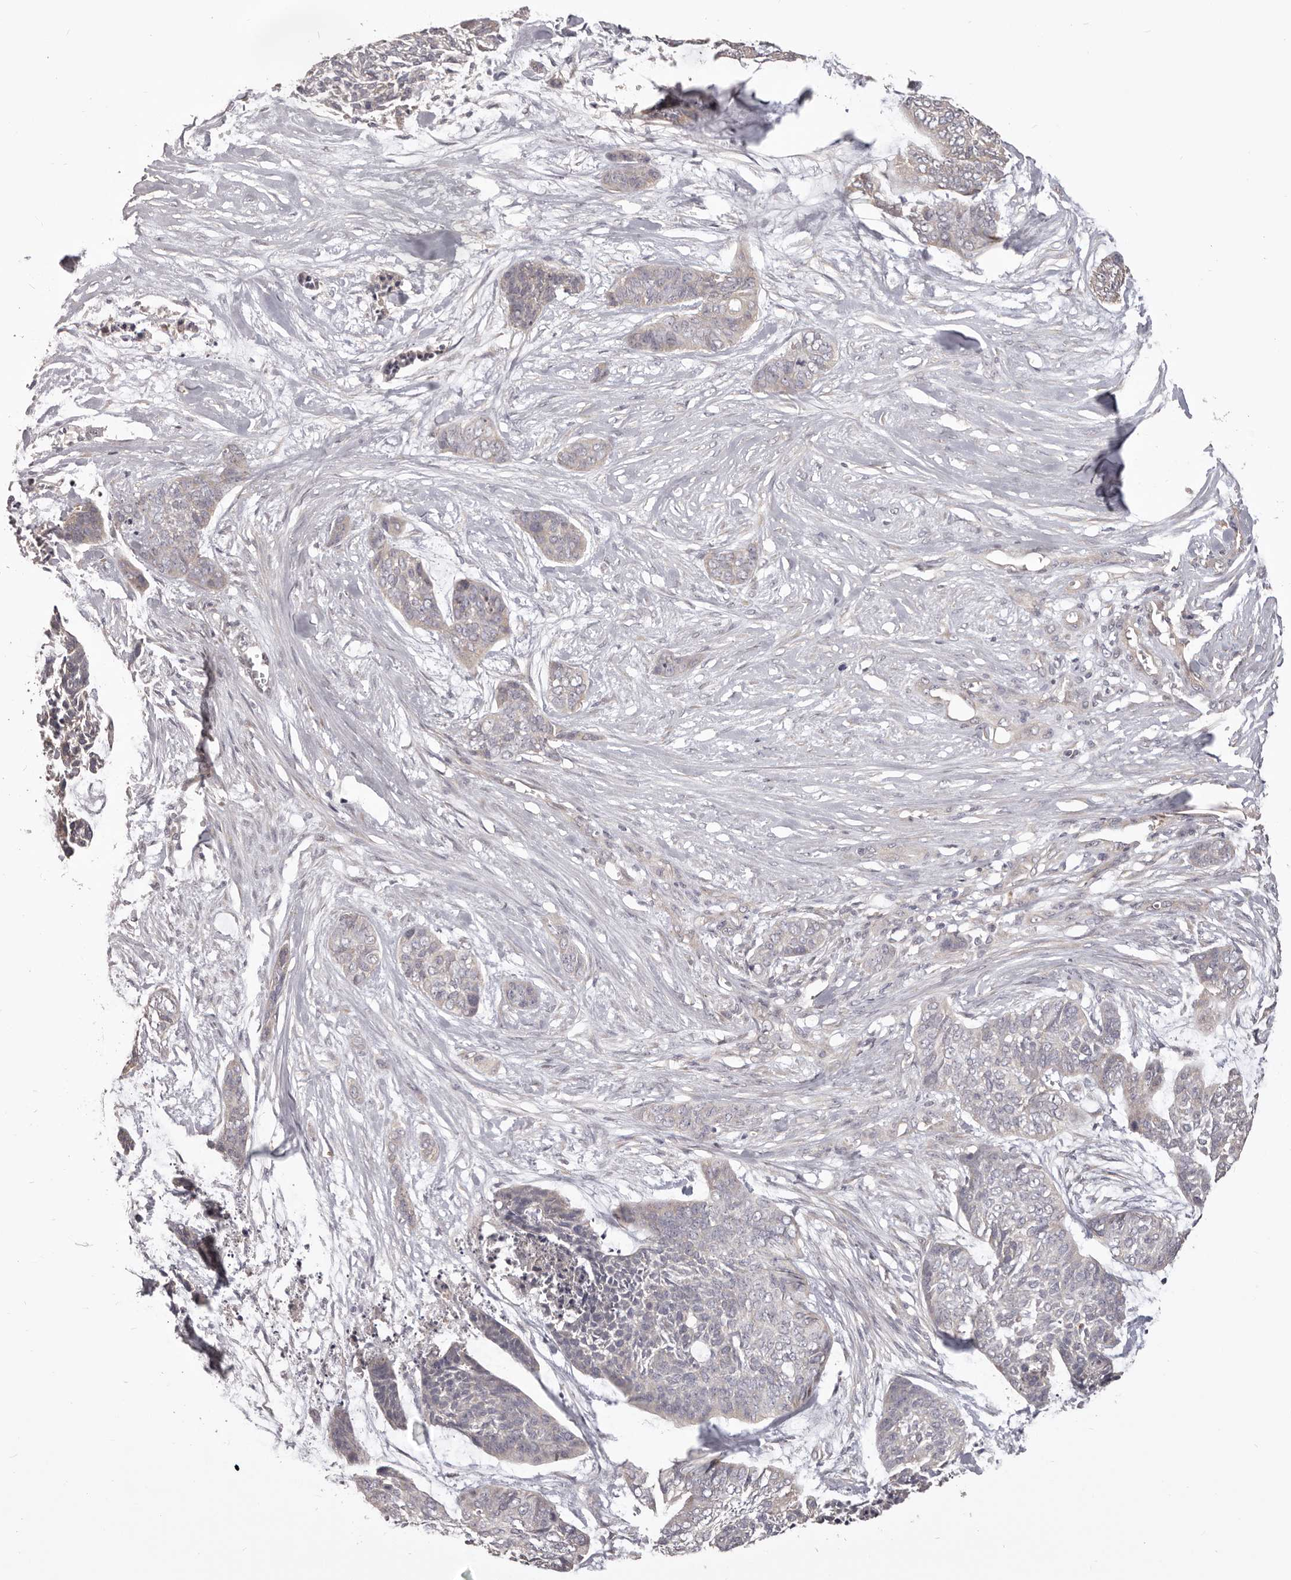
{"staining": {"intensity": "negative", "quantity": "none", "location": "none"}, "tissue": "skin cancer", "cell_type": "Tumor cells", "image_type": "cancer", "snomed": [{"axis": "morphology", "description": "Basal cell carcinoma"}, {"axis": "topography", "description": "Skin"}], "caption": "Skin cancer was stained to show a protein in brown. There is no significant staining in tumor cells.", "gene": "HRH1", "patient": {"sex": "female", "age": 64}}